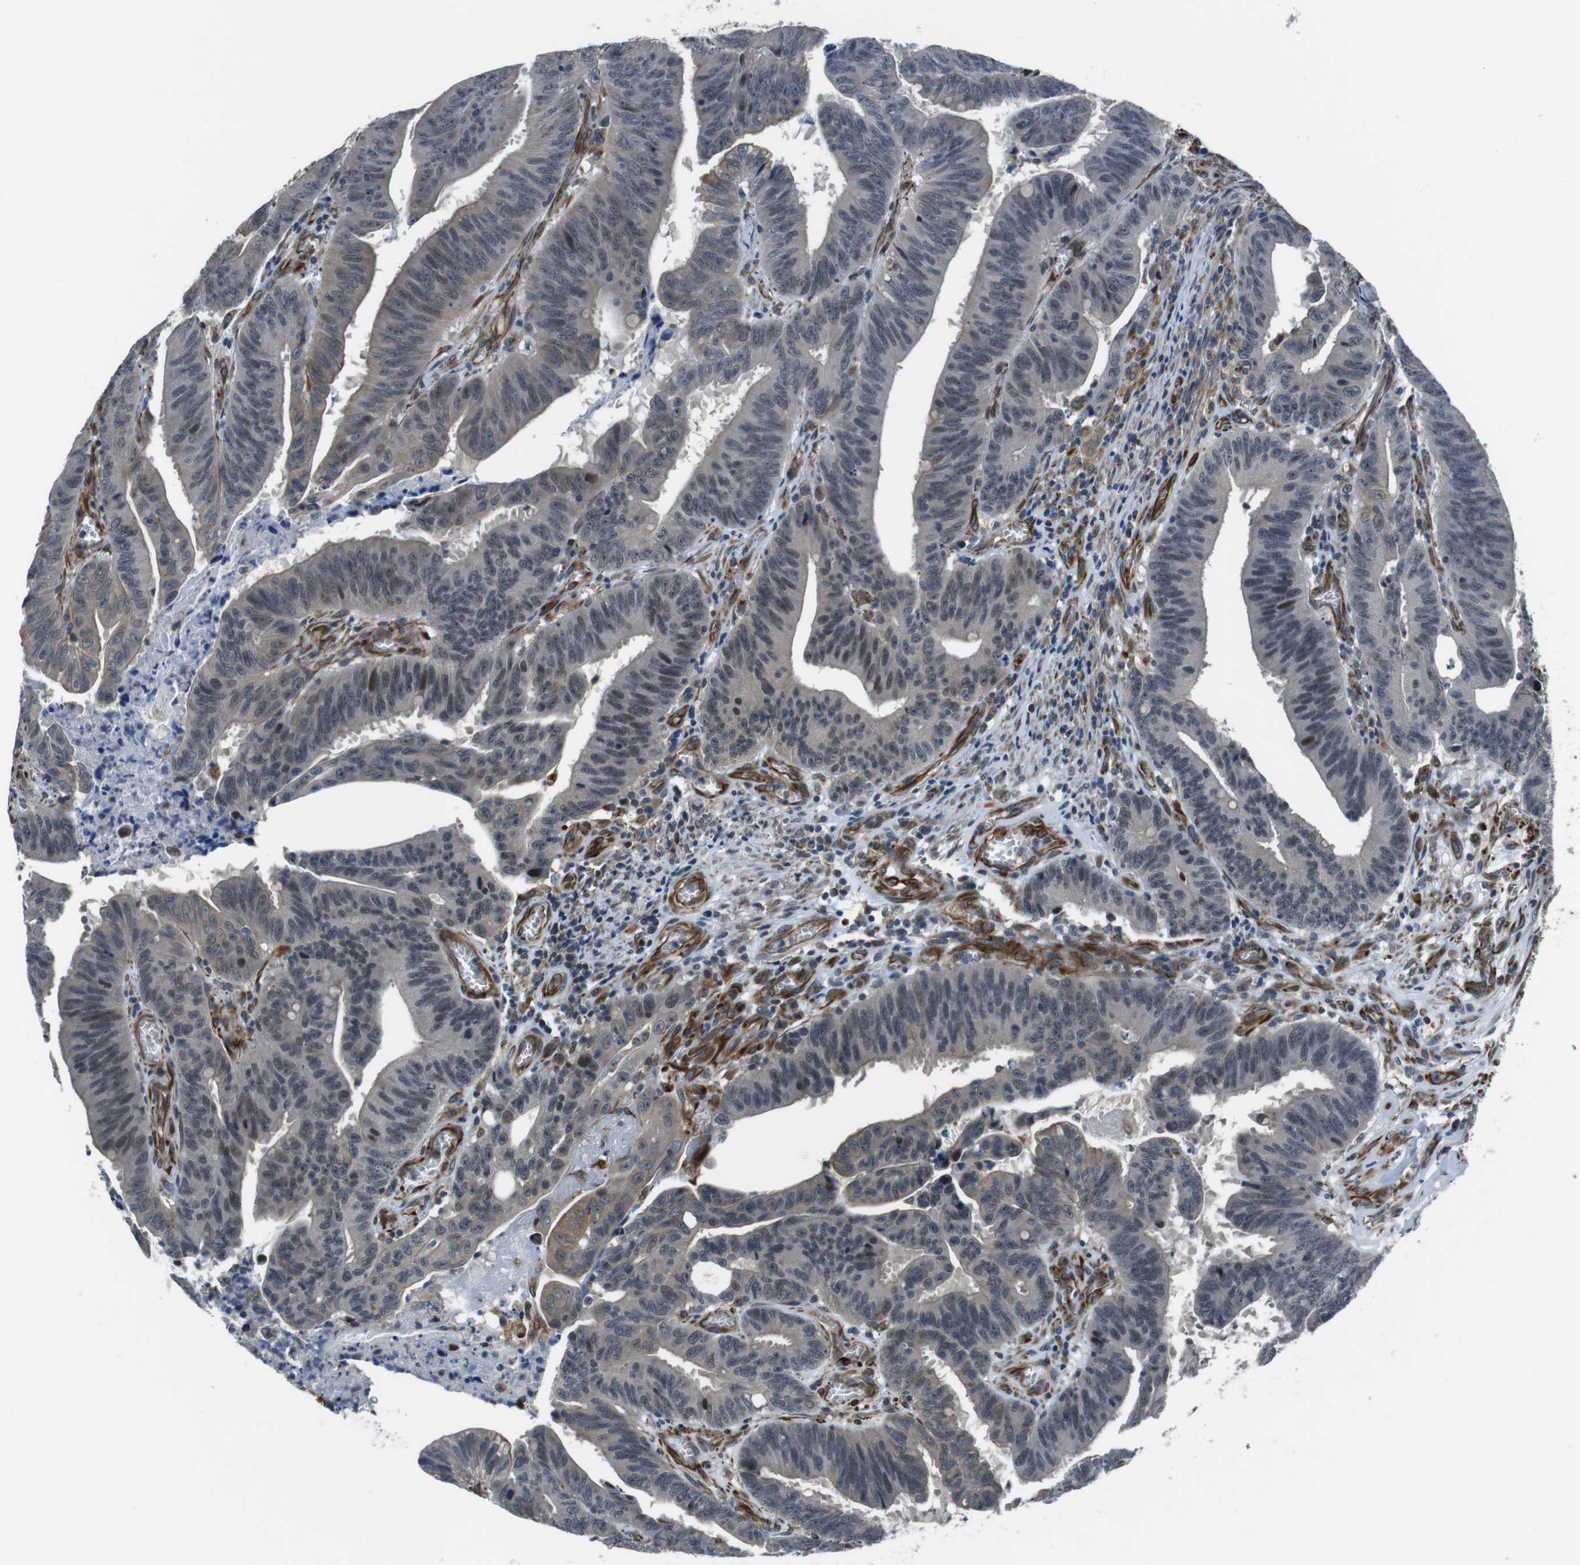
{"staining": {"intensity": "negative", "quantity": "none", "location": "none"}, "tissue": "colorectal cancer", "cell_type": "Tumor cells", "image_type": "cancer", "snomed": [{"axis": "morphology", "description": "Adenocarcinoma, NOS"}, {"axis": "topography", "description": "Colon"}], "caption": "This is a photomicrograph of immunohistochemistry (IHC) staining of colorectal cancer (adenocarcinoma), which shows no staining in tumor cells.", "gene": "LRRC49", "patient": {"sex": "male", "age": 45}}